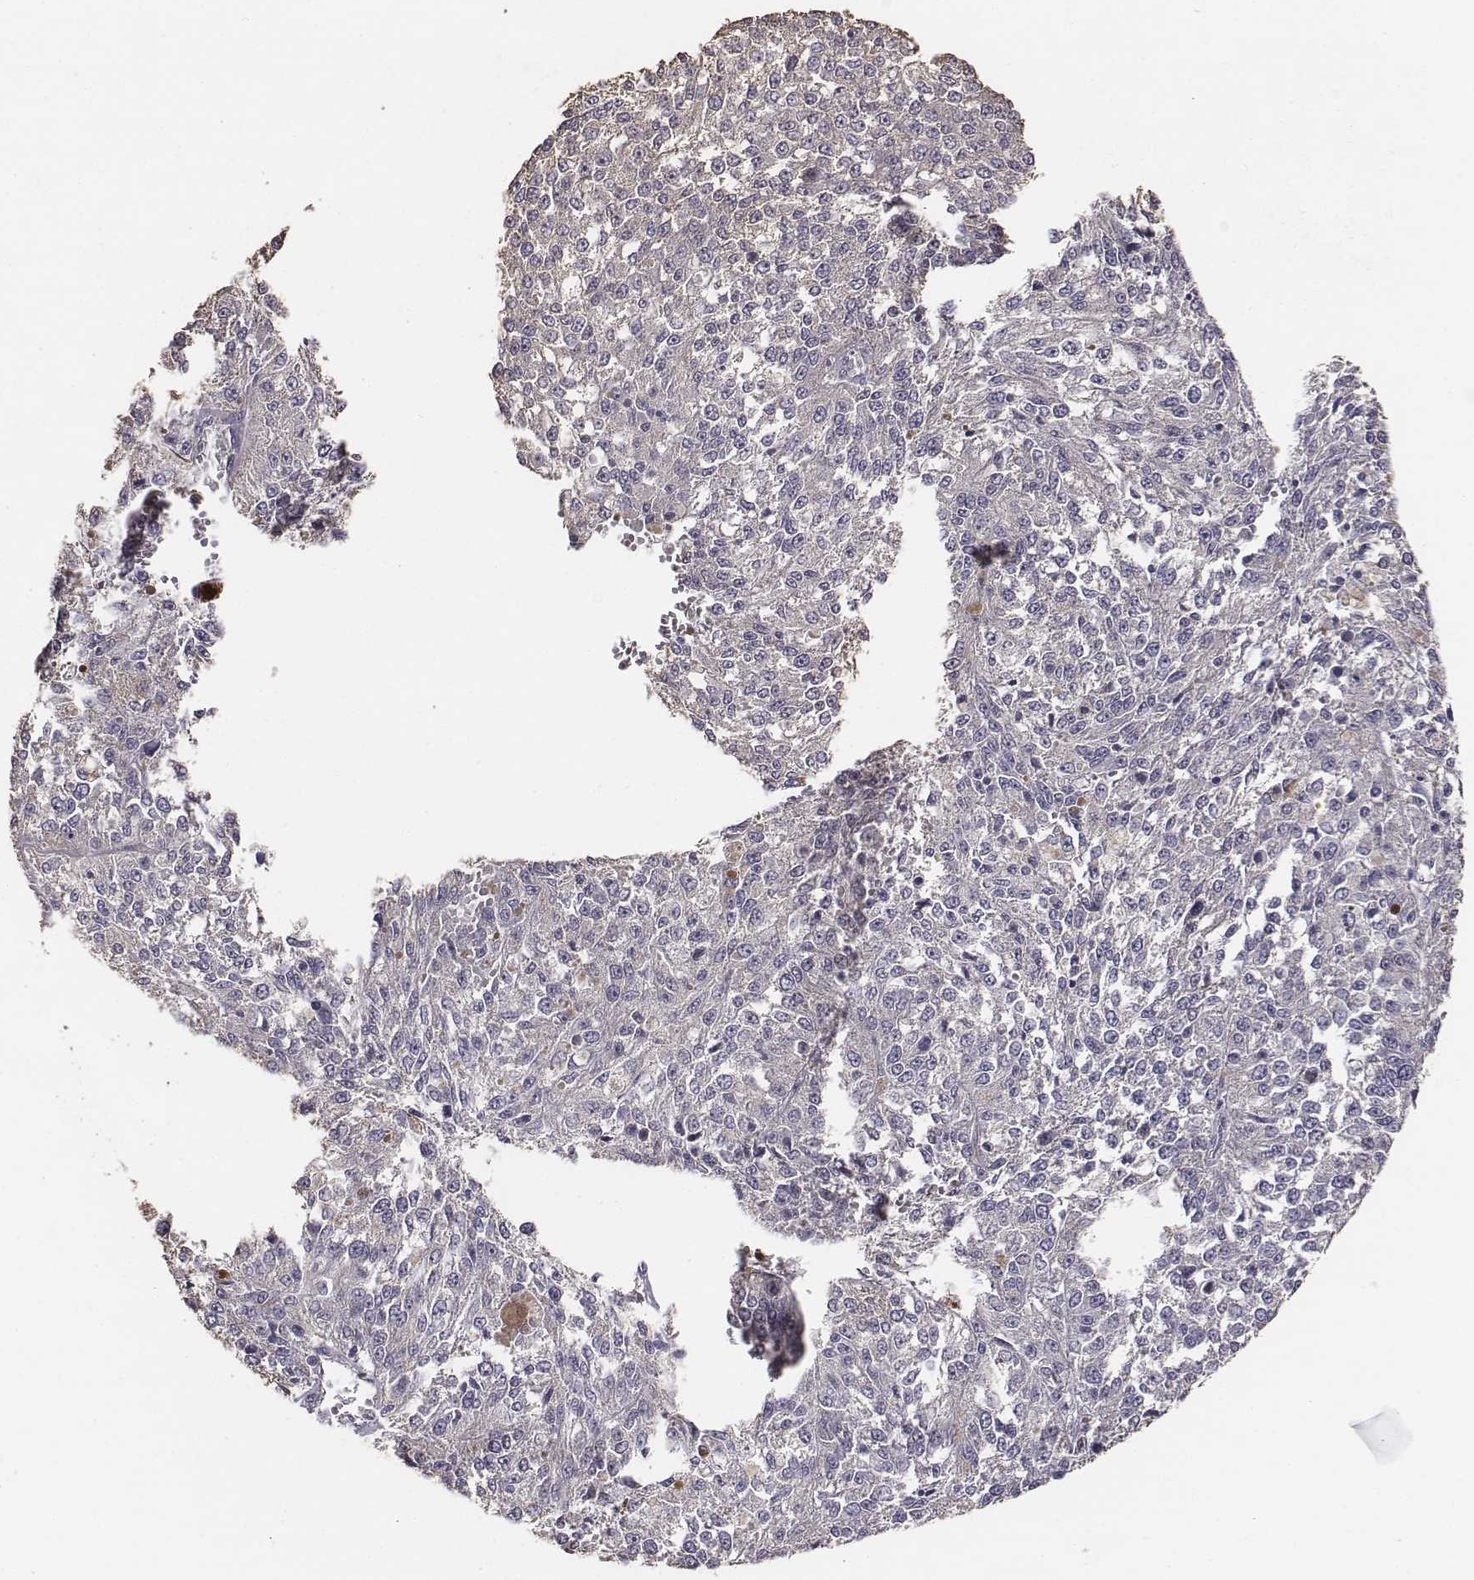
{"staining": {"intensity": "negative", "quantity": "none", "location": "none"}, "tissue": "melanoma", "cell_type": "Tumor cells", "image_type": "cancer", "snomed": [{"axis": "morphology", "description": "Malignant melanoma, Metastatic site"}, {"axis": "topography", "description": "Lymph node"}], "caption": "Immunohistochemical staining of human melanoma shows no significant positivity in tumor cells.", "gene": "AP1B1", "patient": {"sex": "female", "age": 64}}